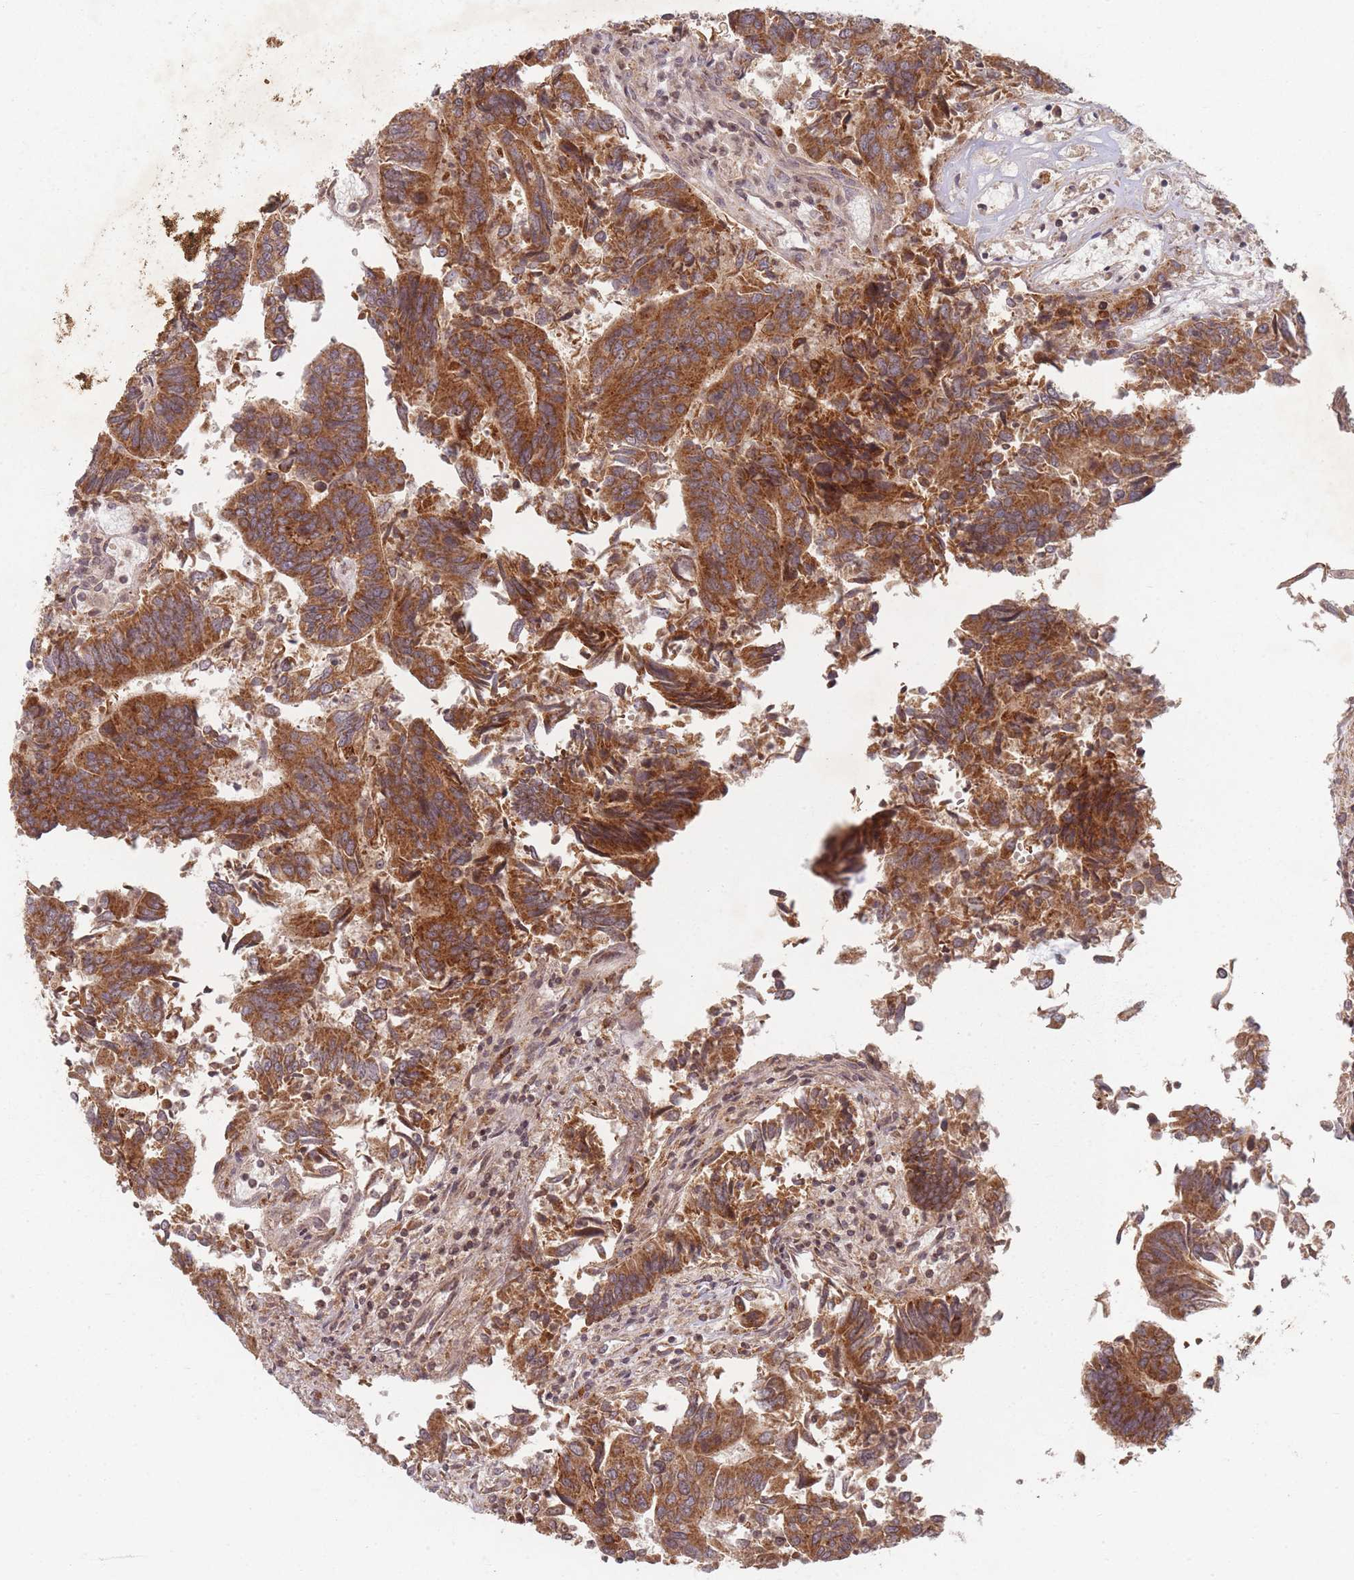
{"staining": {"intensity": "strong", "quantity": ">75%", "location": "cytoplasmic/membranous"}, "tissue": "colorectal cancer", "cell_type": "Tumor cells", "image_type": "cancer", "snomed": [{"axis": "morphology", "description": "Adenocarcinoma, NOS"}, {"axis": "topography", "description": "Colon"}], "caption": "The immunohistochemical stain labels strong cytoplasmic/membranous staining in tumor cells of colorectal adenocarcinoma tissue.", "gene": "RADX", "patient": {"sex": "female", "age": 67}}